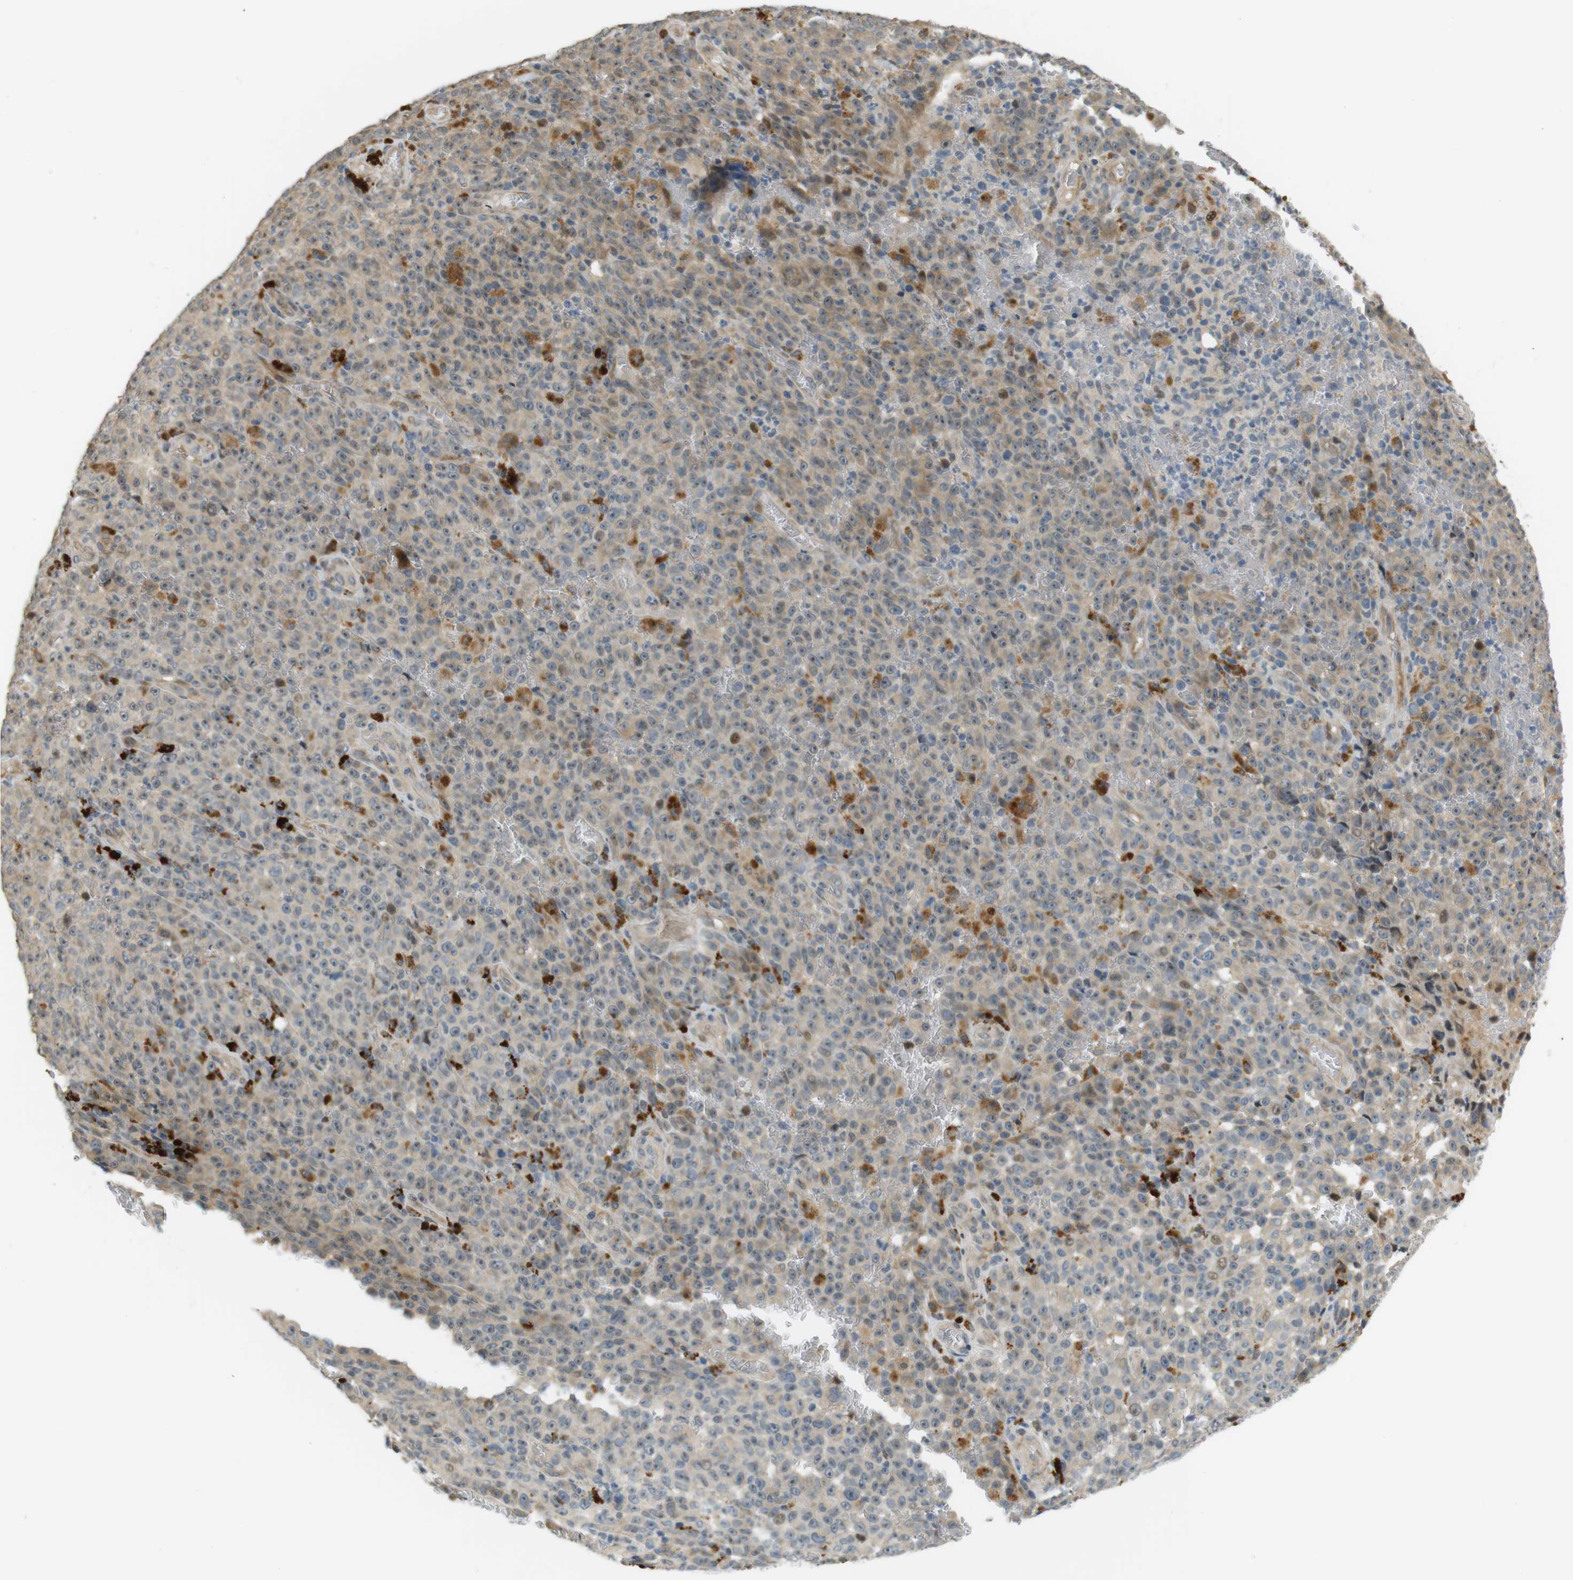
{"staining": {"intensity": "weak", "quantity": "<25%", "location": "cytoplasmic/membranous"}, "tissue": "melanoma", "cell_type": "Tumor cells", "image_type": "cancer", "snomed": [{"axis": "morphology", "description": "Malignant melanoma, NOS"}, {"axis": "topography", "description": "Skin"}], "caption": "An image of human melanoma is negative for staining in tumor cells.", "gene": "TSPAN9", "patient": {"sex": "female", "age": 82}}